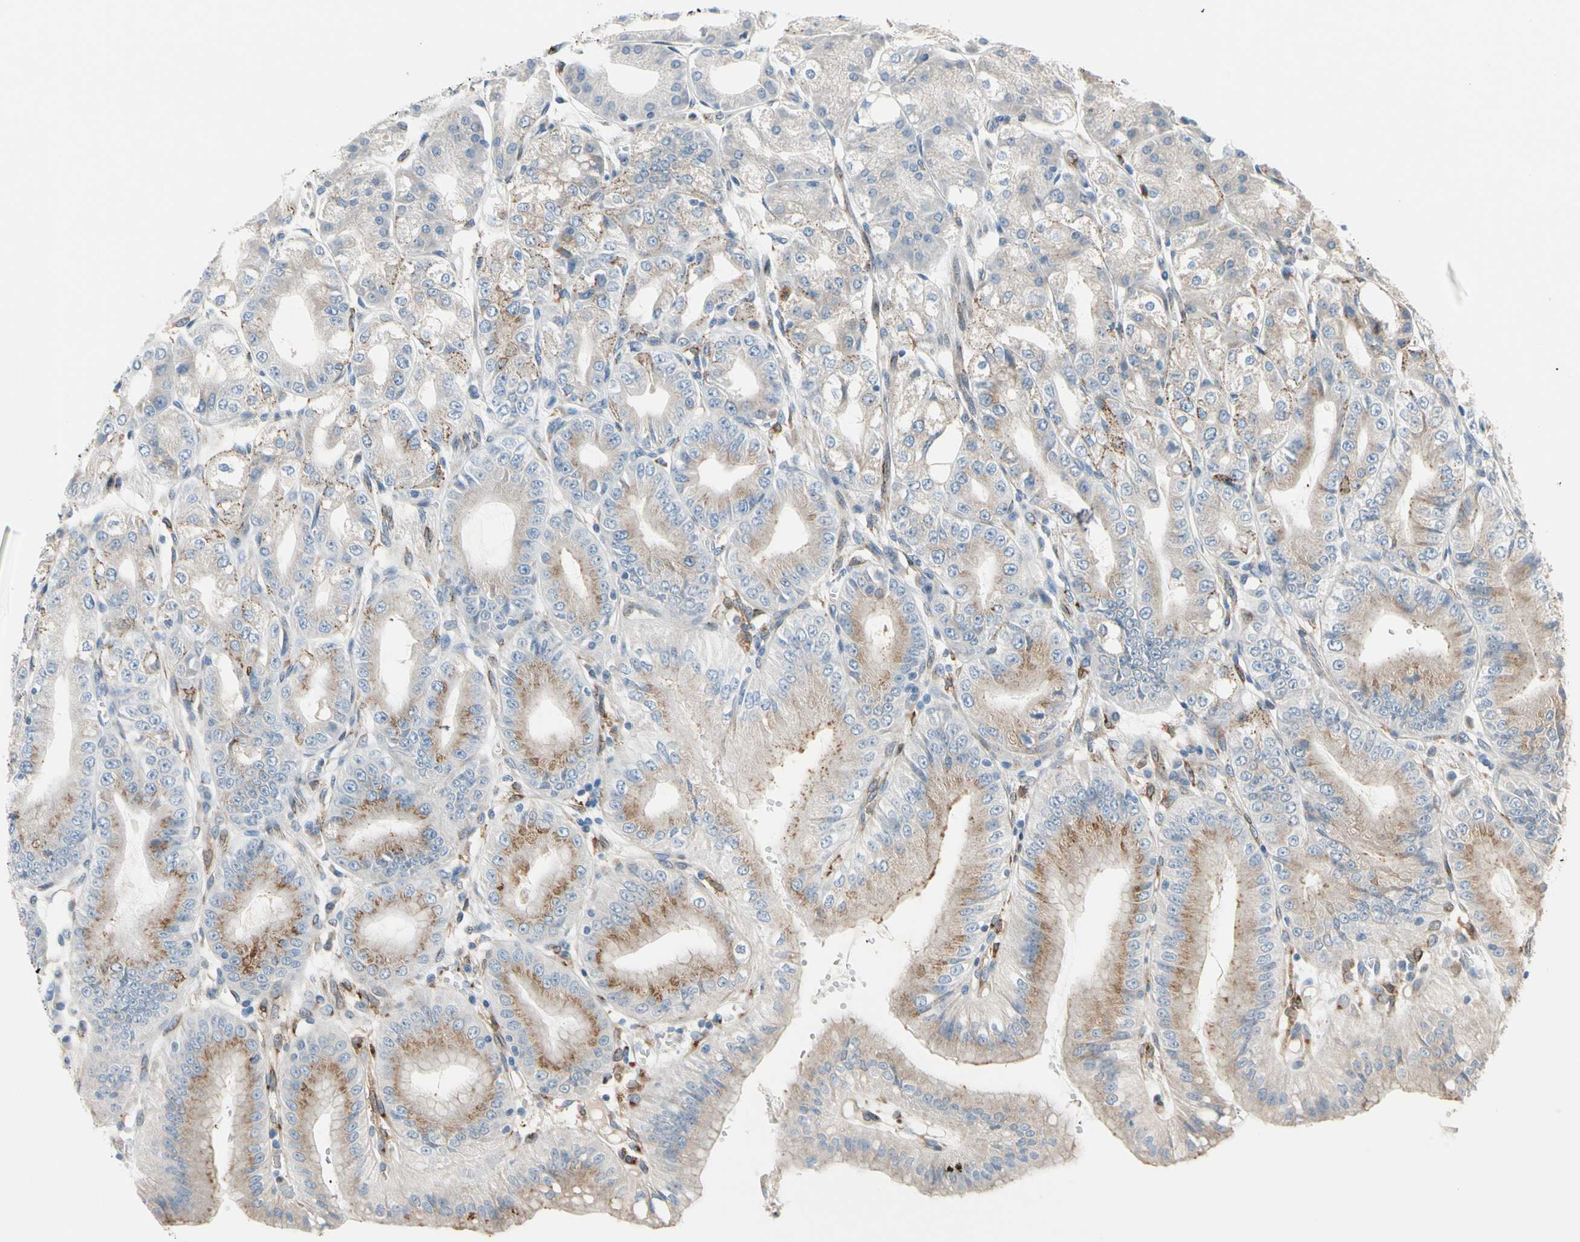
{"staining": {"intensity": "moderate", "quantity": ">75%", "location": "cytoplasmic/membranous"}, "tissue": "stomach", "cell_type": "Glandular cells", "image_type": "normal", "snomed": [{"axis": "morphology", "description": "Normal tissue, NOS"}, {"axis": "topography", "description": "Stomach, lower"}], "caption": "A medium amount of moderate cytoplasmic/membranous staining is appreciated in about >75% of glandular cells in unremarkable stomach.", "gene": "NUCB1", "patient": {"sex": "male", "age": 71}}